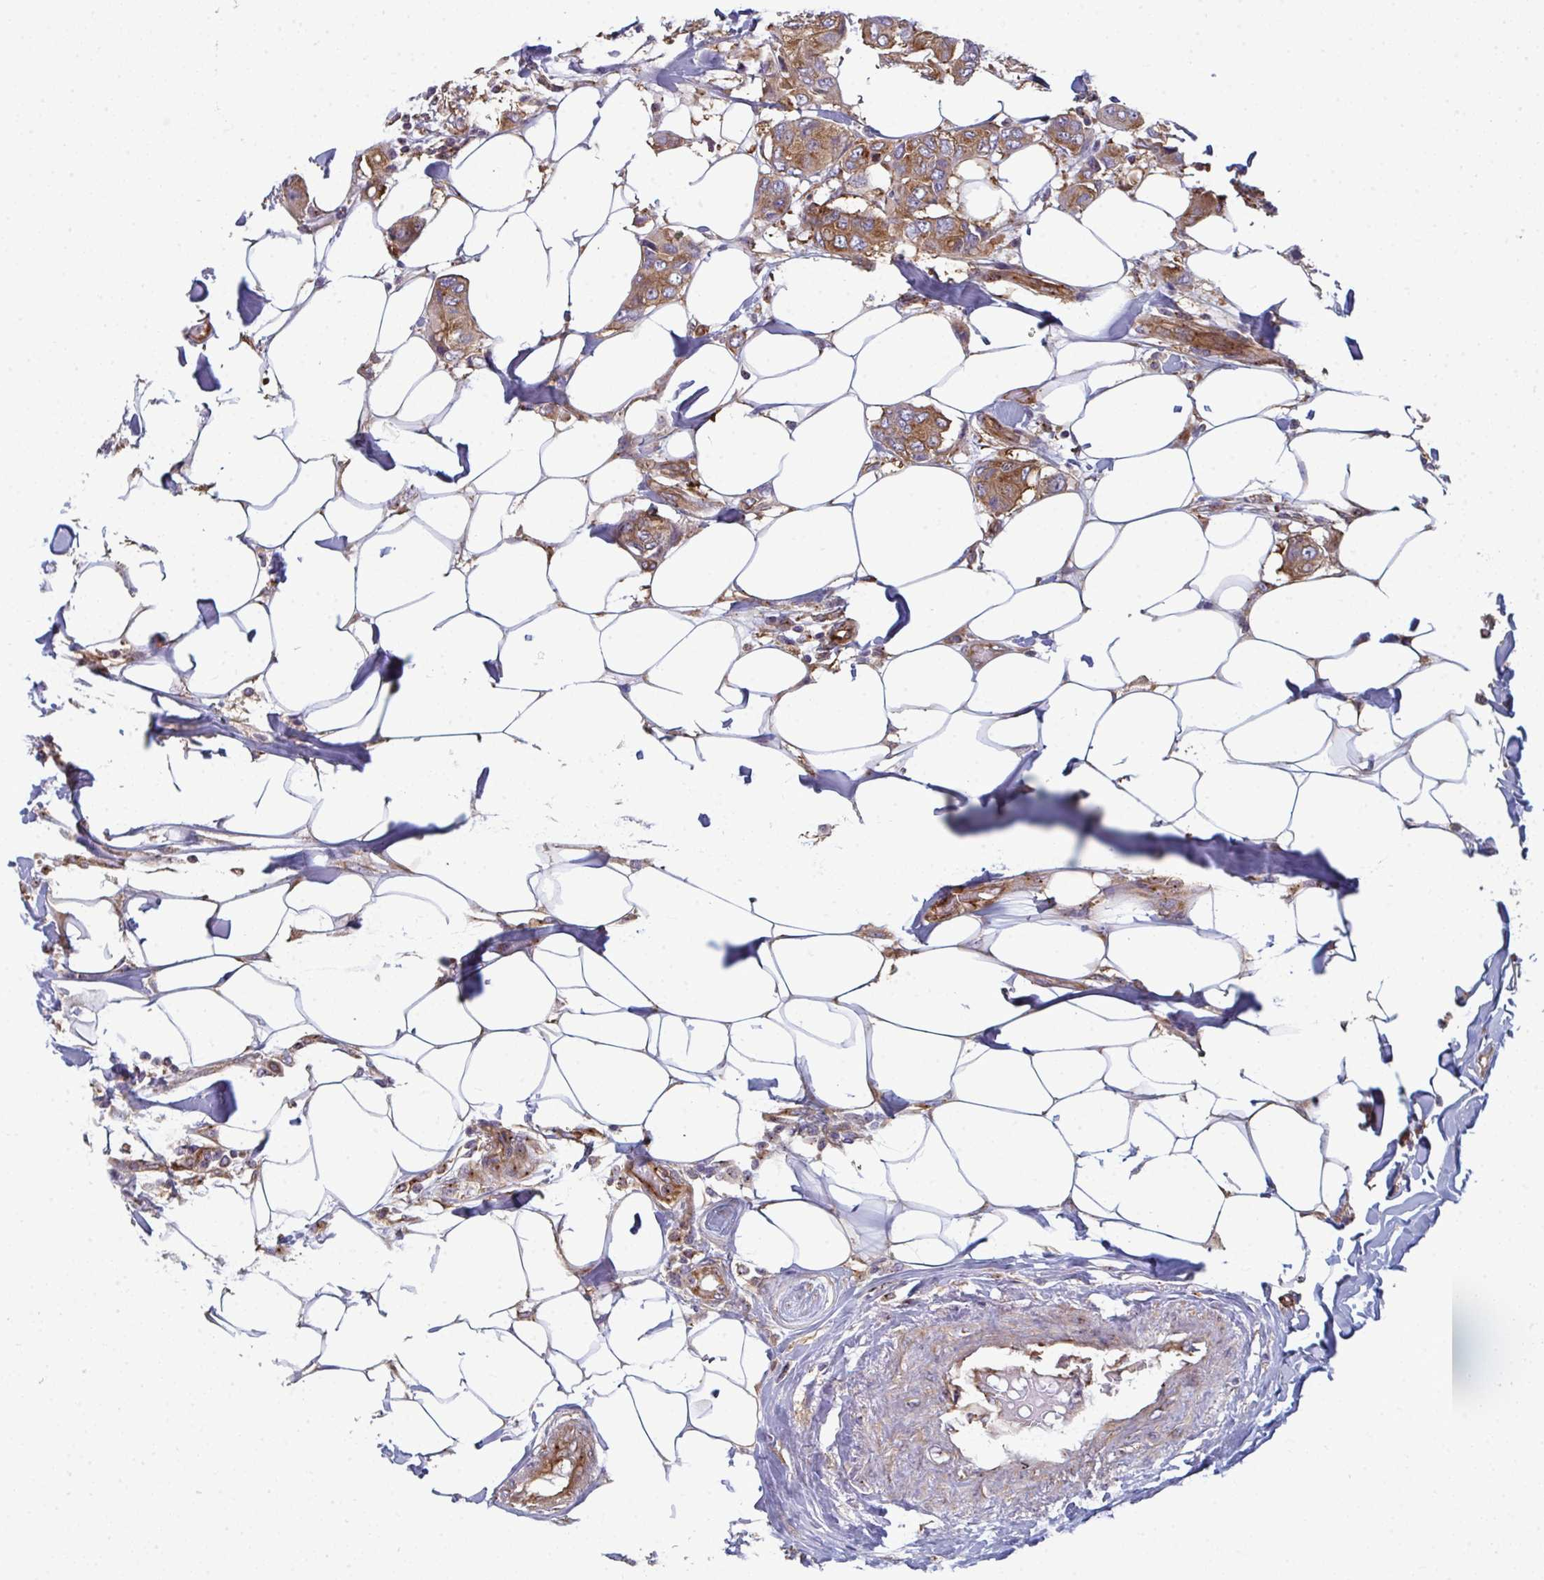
{"staining": {"intensity": "moderate", "quantity": ">75%", "location": "cytoplasmic/membranous"}, "tissue": "breast cancer", "cell_type": "Tumor cells", "image_type": "cancer", "snomed": [{"axis": "morphology", "description": "Lobular carcinoma"}, {"axis": "topography", "description": "Breast"}], "caption": "High-magnification brightfield microscopy of breast lobular carcinoma stained with DAB (brown) and counterstained with hematoxylin (blue). tumor cells exhibit moderate cytoplasmic/membranous staining is appreciated in about>75% of cells. (DAB (3,3'-diaminobenzidine) IHC with brightfield microscopy, high magnification).", "gene": "DYNC1I2", "patient": {"sex": "female", "age": 51}}